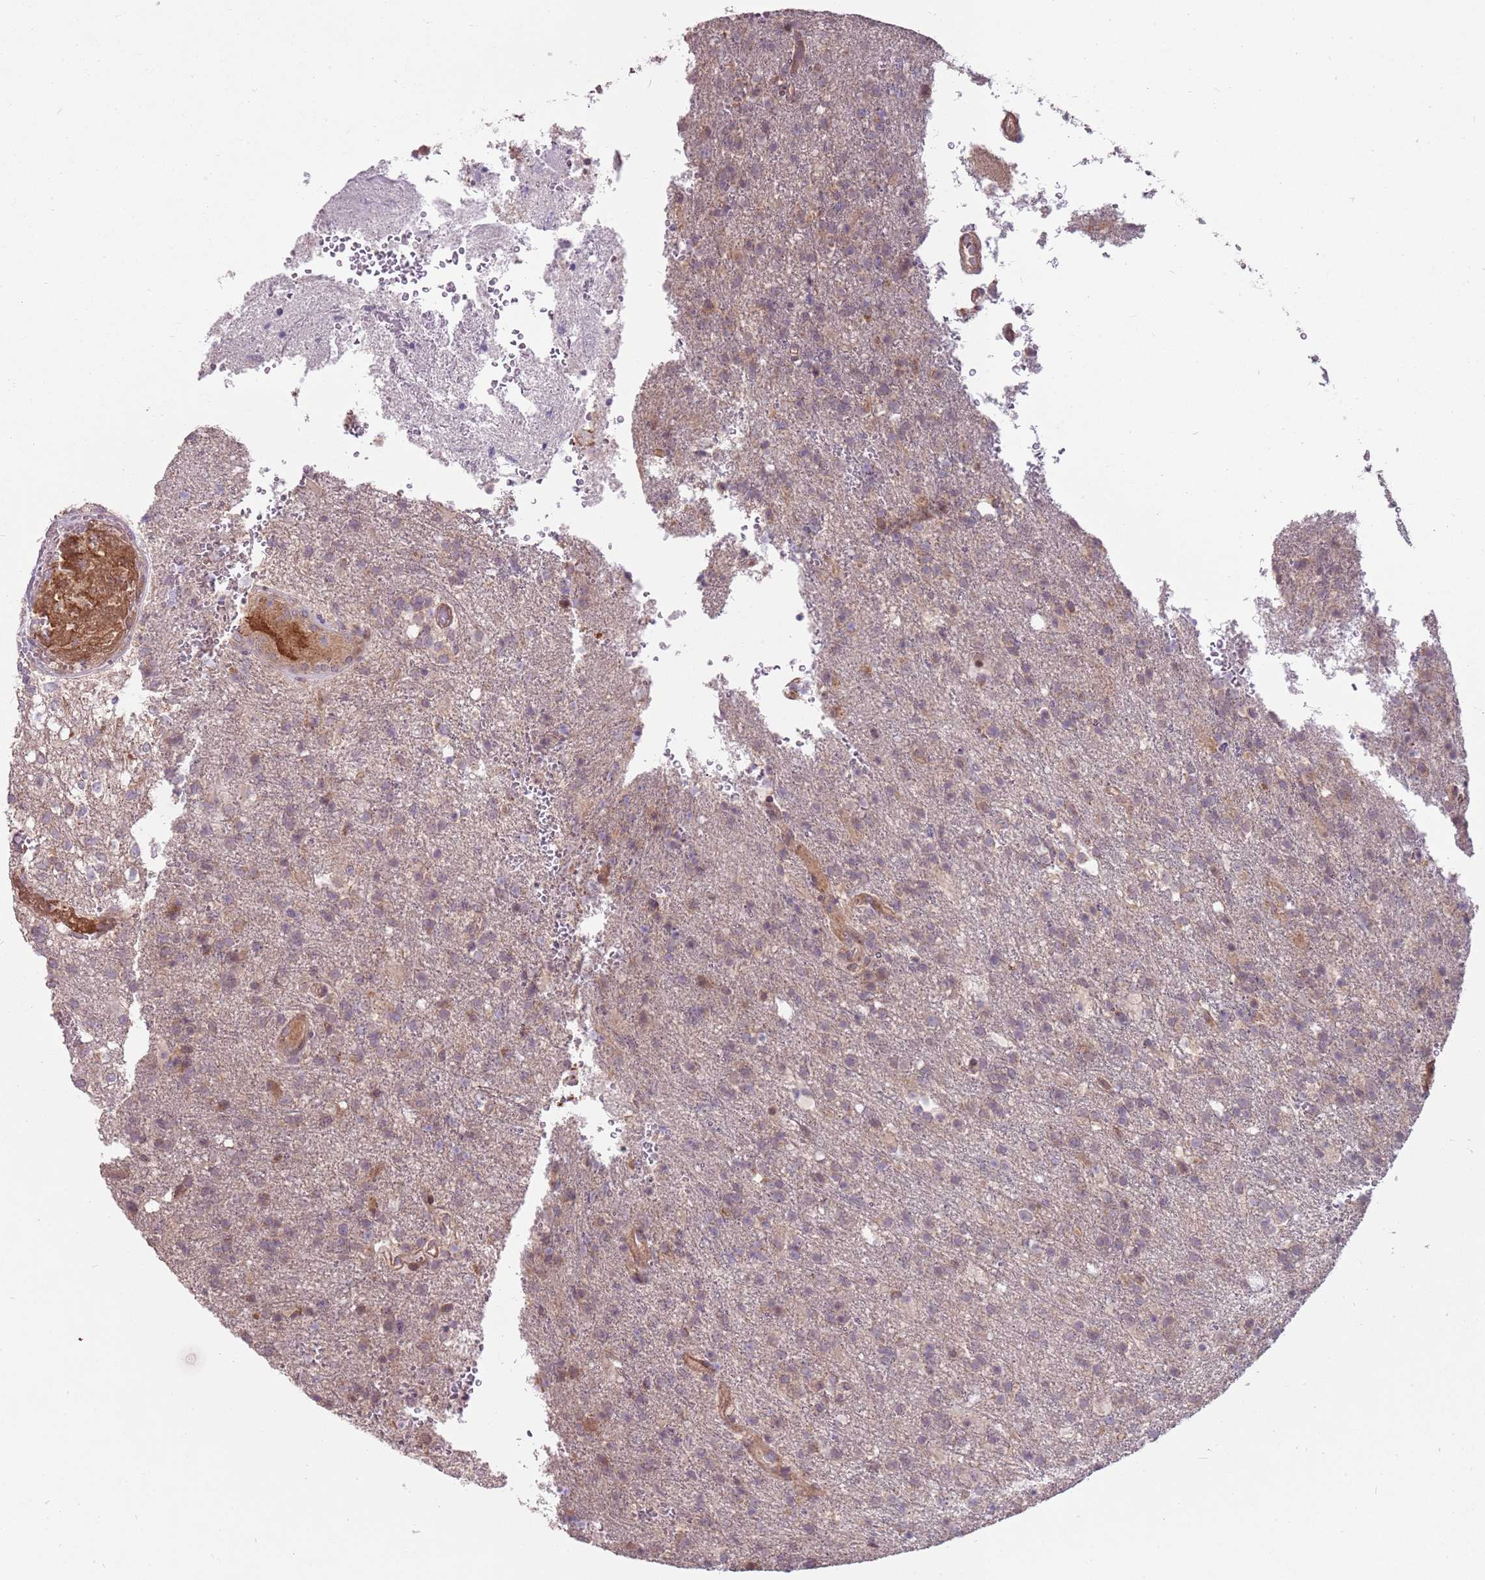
{"staining": {"intensity": "weak", "quantity": "<25%", "location": "nuclear"}, "tissue": "glioma", "cell_type": "Tumor cells", "image_type": "cancer", "snomed": [{"axis": "morphology", "description": "Glioma, malignant, High grade"}, {"axis": "topography", "description": "Brain"}], "caption": "Tumor cells are negative for brown protein staining in glioma.", "gene": "SPATA31D1", "patient": {"sex": "female", "age": 74}}